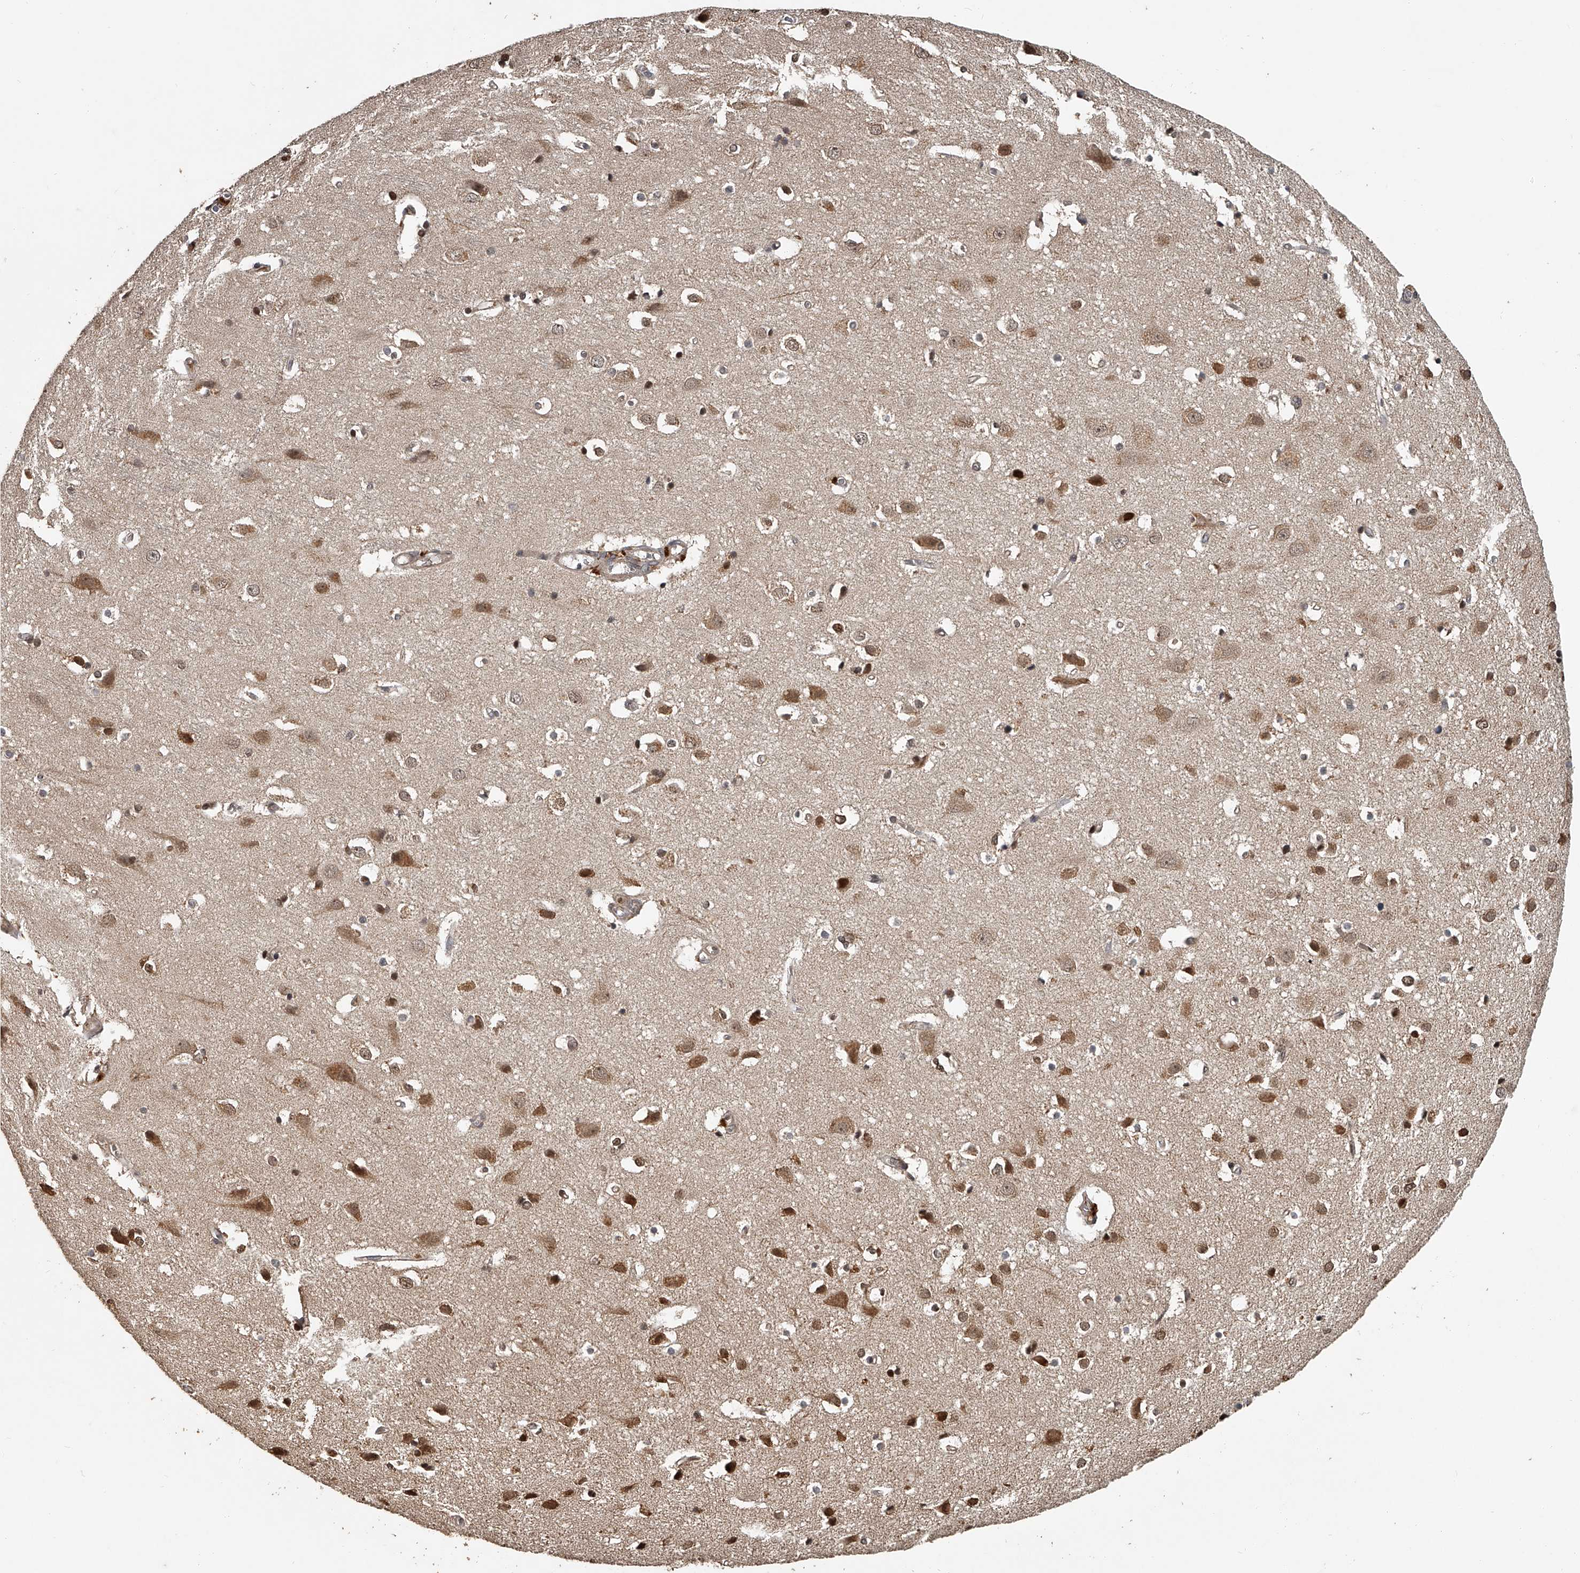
{"staining": {"intensity": "weak", "quantity": "25%-75%", "location": "cytoplasmic/membranous"}, "tissue": "cerebral cortex", "cell_type": "Endothelial cells", "image_type": "normal", "snomed": [{"axis": "morphology", "description": "Normal tissue, NOS"}, {"axis": "topography", "description": "Cerebral cortex"}], "caption": "Normal cerebral cortex exhibits weak cytoplasmic/membranous expression in about 25%-75% of endothelial cells.", "gene": "PLEKHG1", "patient": {"sex": "male", "age": 54}}